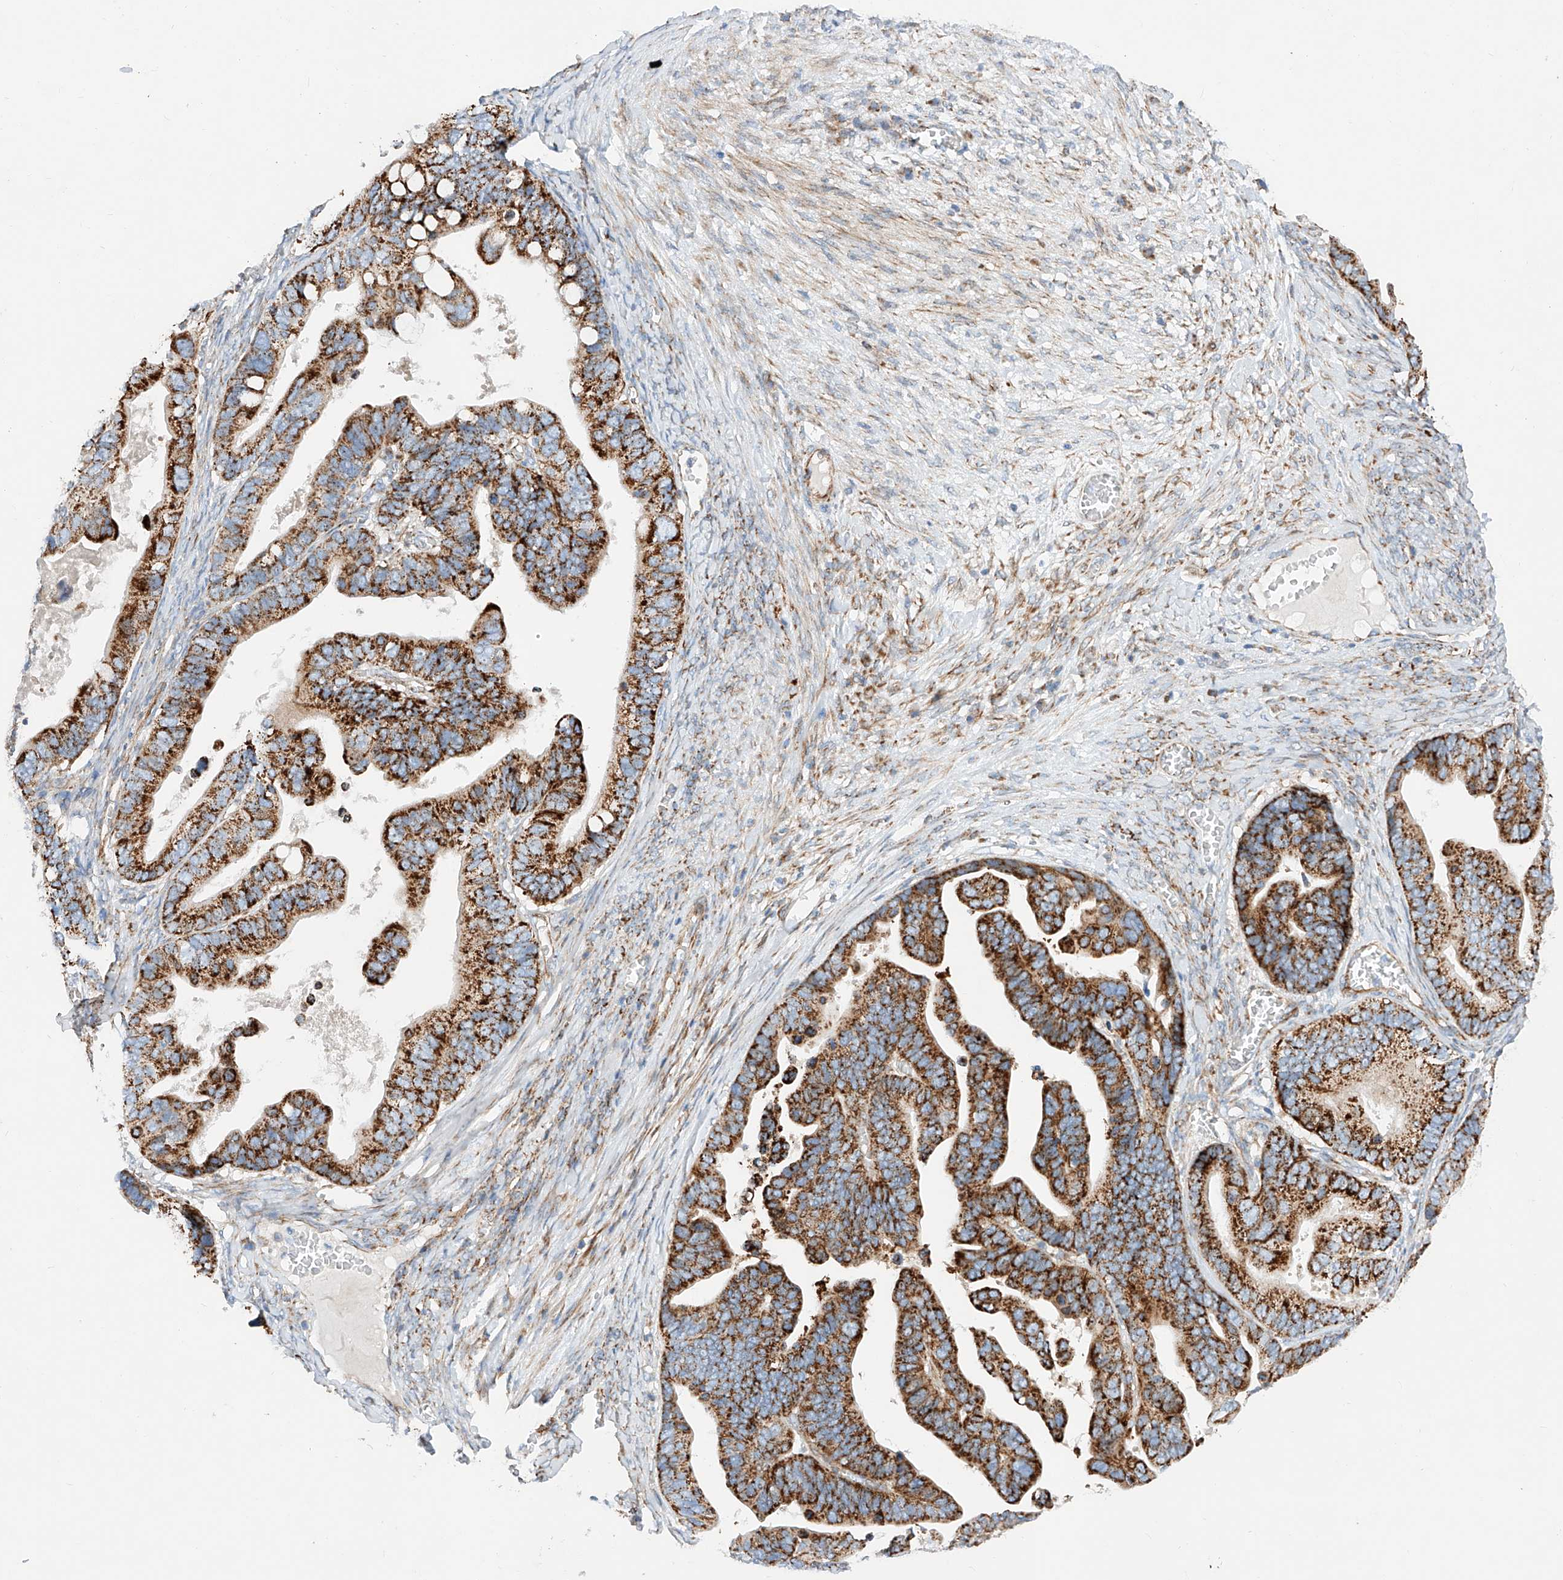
{"staining": {"intensity": "strong", "quantity": ">75%", "location": "cytoplasmic/membranous"}, "tissue": "ovarian cancer", "cell_type": "Tumor cells", "image_type": "cancer", "snomed": [{"axis": "morphology", "description": "Cystadenocarcinoma, serous, NOS"}, {"axis": "topography", "description": "Ovary"}], "caption": "An immunohistochemistry histopathology image of neoplastic tissue is shown. Protein staining in brown shows strong cytoplasmic/membranous positivity in ovarian cancer (serous cystadenocarcinoma) within tumor cells. The staining was performed using DAB, with brown indicating positive protein expression. Nuclei are stained blue with hematoxylin.", "gene": "CST9", "patient": {"sex": "female", "age": 56}}